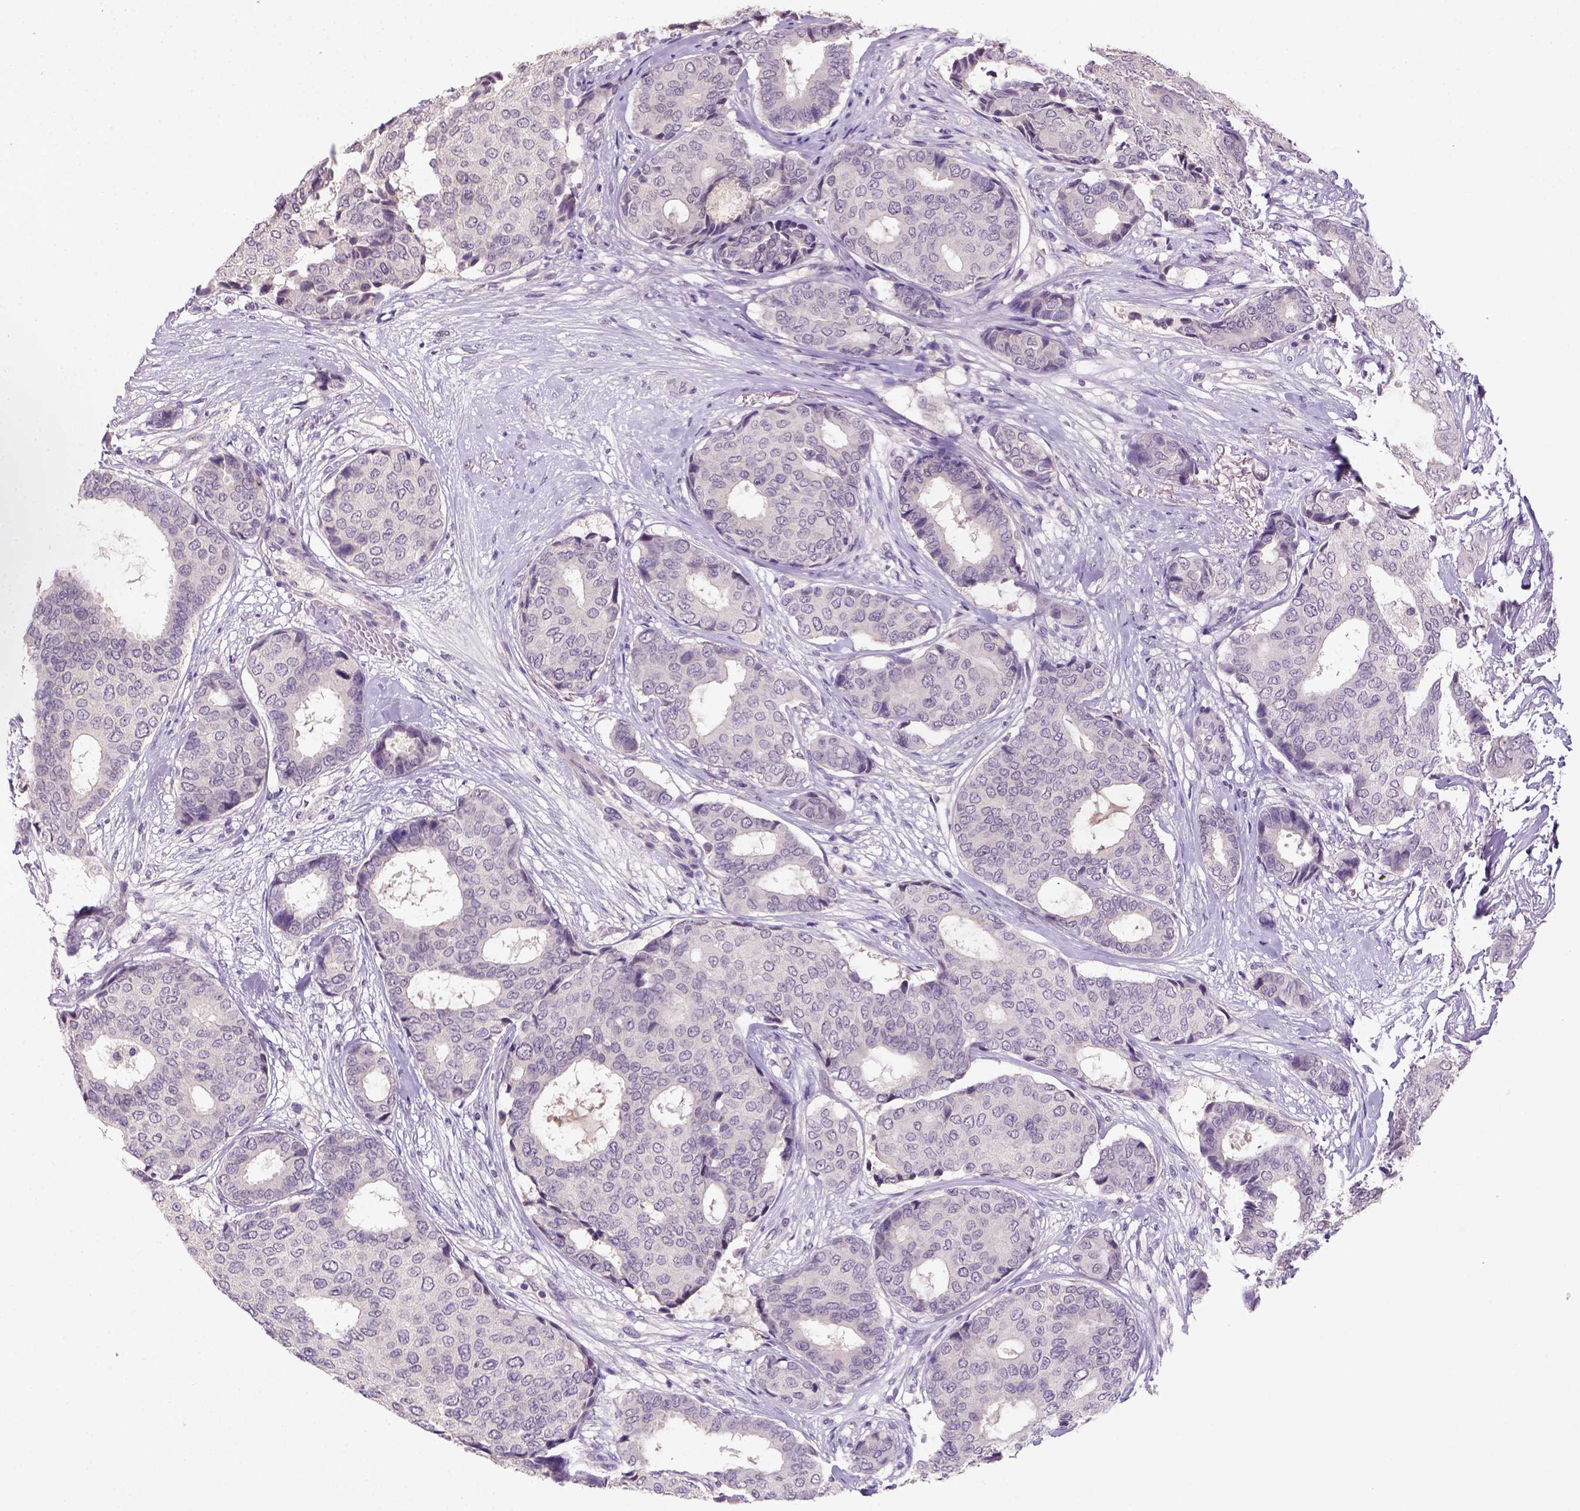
{"staining": {"intensity": "negative", "quantity": "none", "location": "none"}, "tissue": "breast cancer", "cell_type": "Tumor cells", "image_type": "cancer", "snomed": [{"axis": "morphology", "description": "Duct carcinoma"}, {"axis": "topography", "description": "Breast"}], "caption": "Immunohistochemistry (IHC) image of neoplastic tissue: human breast intraductal carcinoma stained with DAB (3,3'-diaminobenzidine) displays no significant protein positivity in tumor cells.", "gene": "NLGN2", "patient": {"sex": "female", "age": 75}}